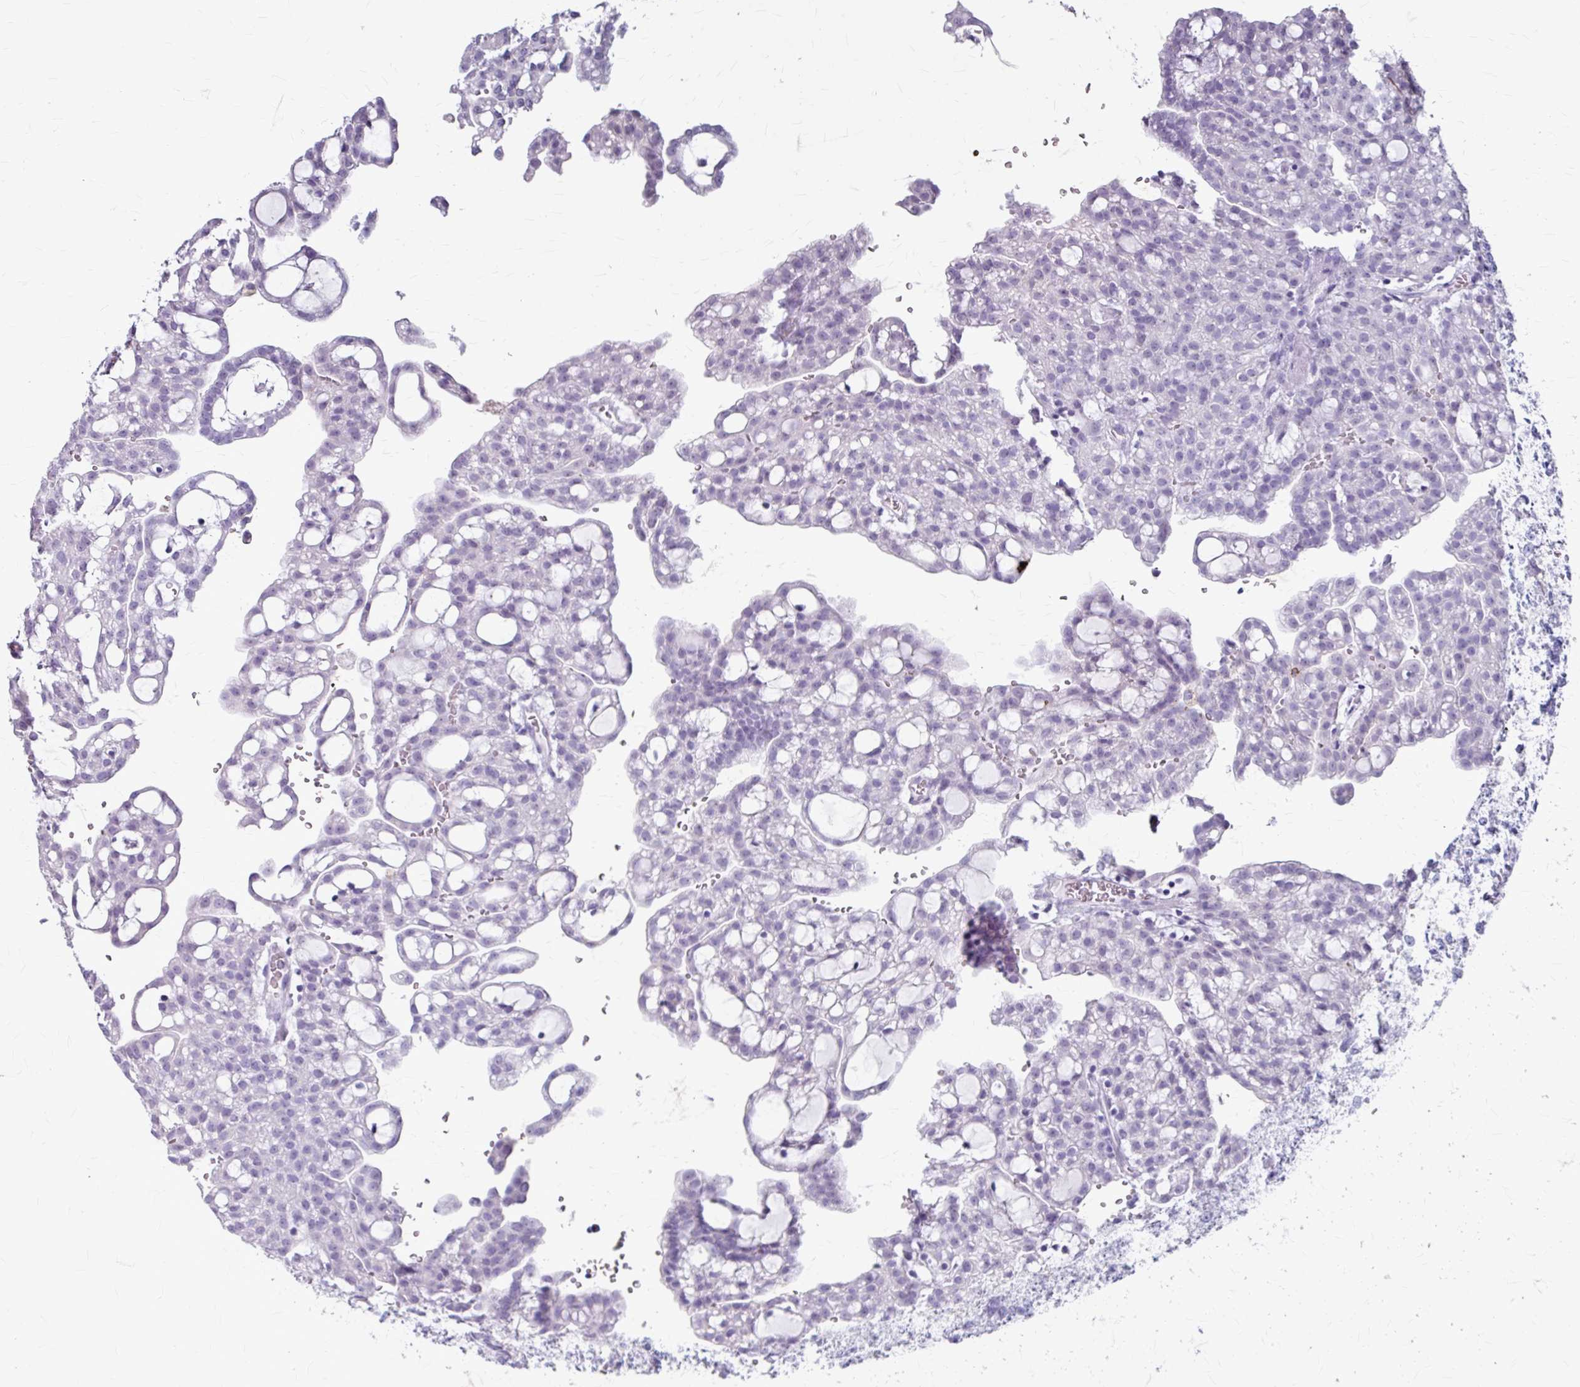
{"staining": {"intensity": "negative", "quantity": "none", "location": "none"}, "tissue": "renal cancer", "cell_type": "Tumor cells", "image_type": "cancer", "snomed": [{"axis": "morphology", "description": "Adenocarcinoma, NOS"}, {"axis": "topography", "description": "Kidney"}], "caption": "Renal adenocarcinoma was stained to show a protein in brown. There is no significant positivity in tumor cells. (Stains: DAB IHC with hematoxylin counter stain, Microscopy: brightfield microscopy at high magnification).", "gene": "ANKRD1", "patient": {"sex": "male", "age": 63}}